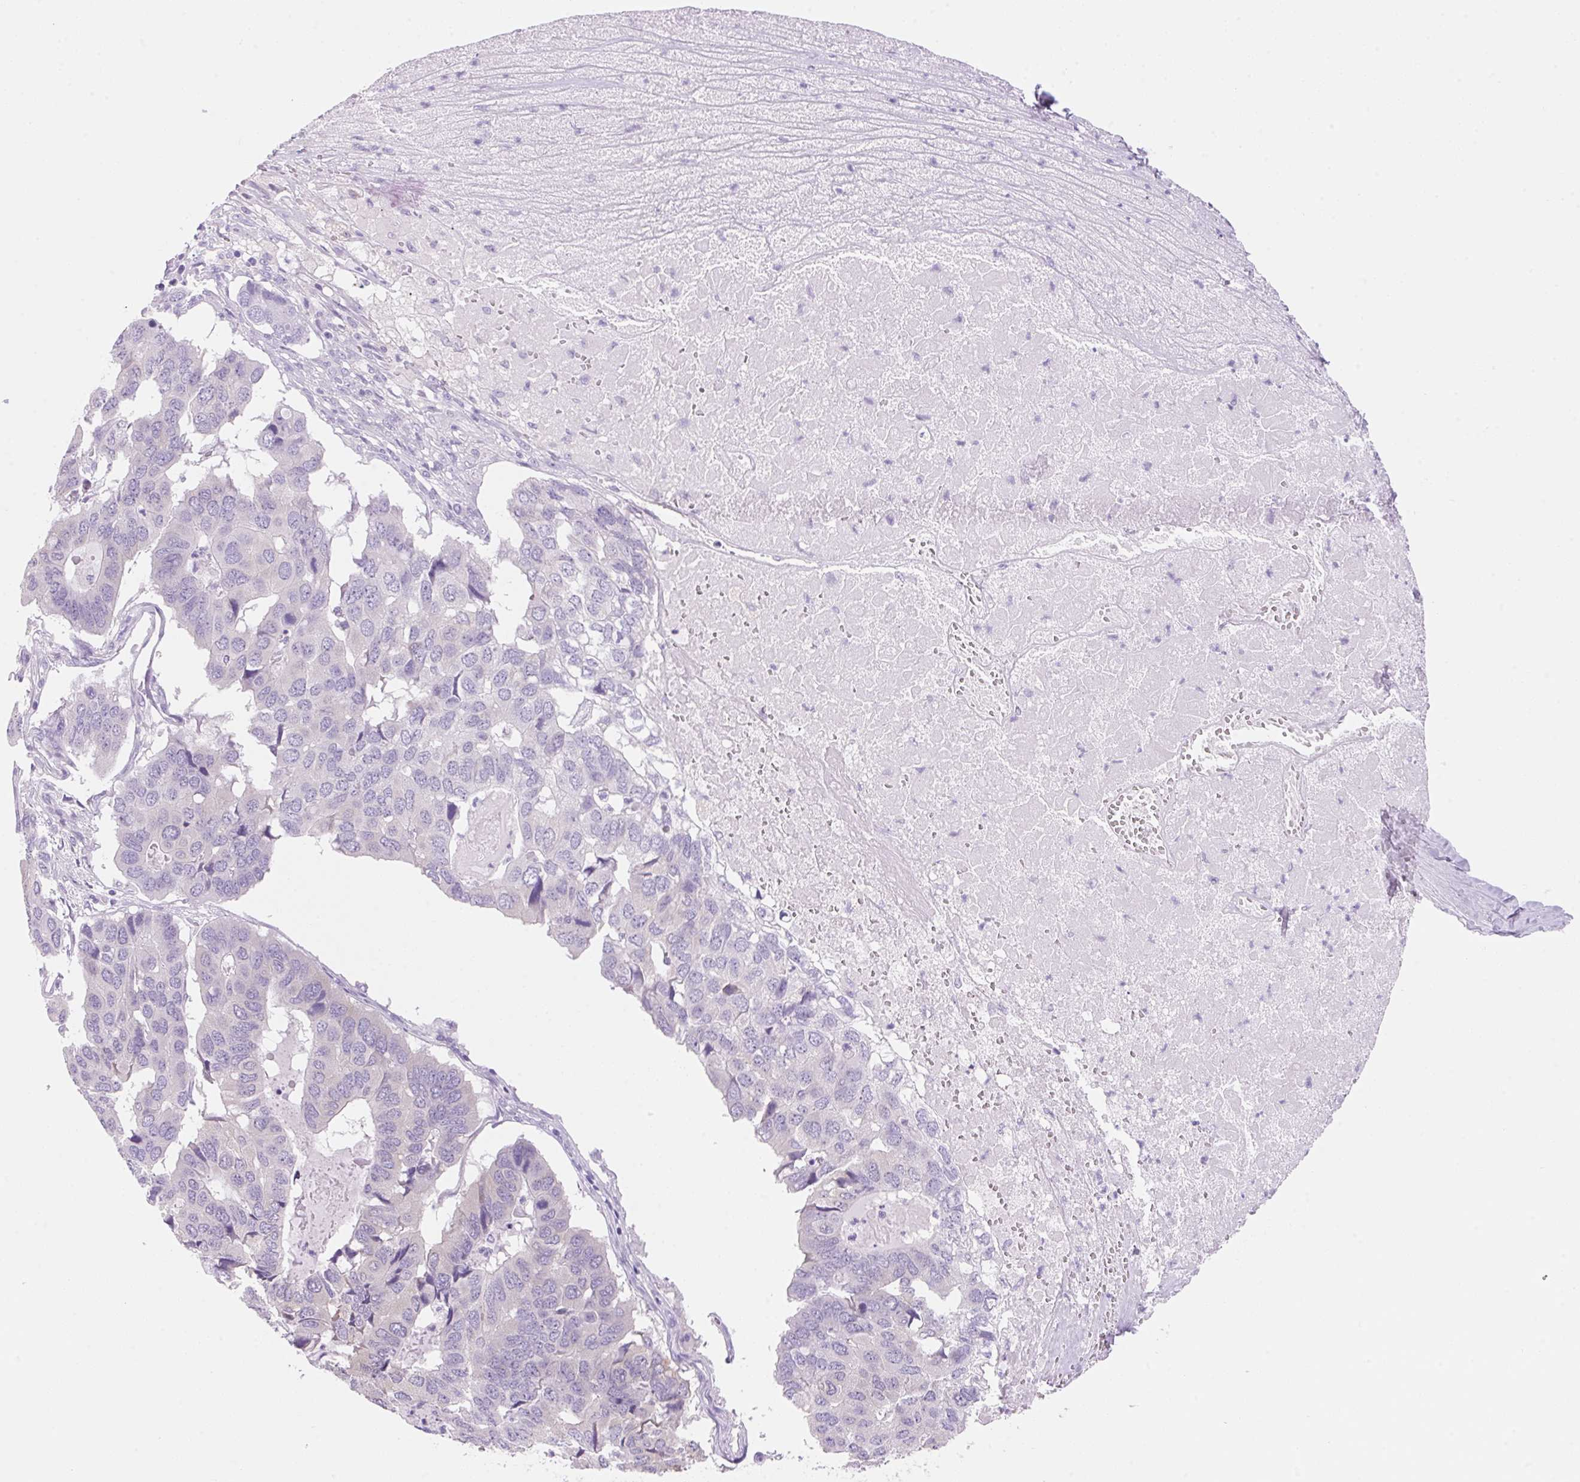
{"staining": {"intensity": "negative", "quantity": "none", "location": "none"}, "tissue": "pancreatic cancer", "cell_type": "Tumor cells", "image_type": "cancer", "snomed": [{"axis": "morphology", "description": "Adenocarcinoma, NOS"}, {"axis": "topography", "description": "Pancreas"}], "caption": "Immunohistochemical staining of adenocarcinoma (pancreatic) exhibits no significant expression in tumor cells.", "gene": "DHCR24", "patient": {"sex": "male", "age": 50}}